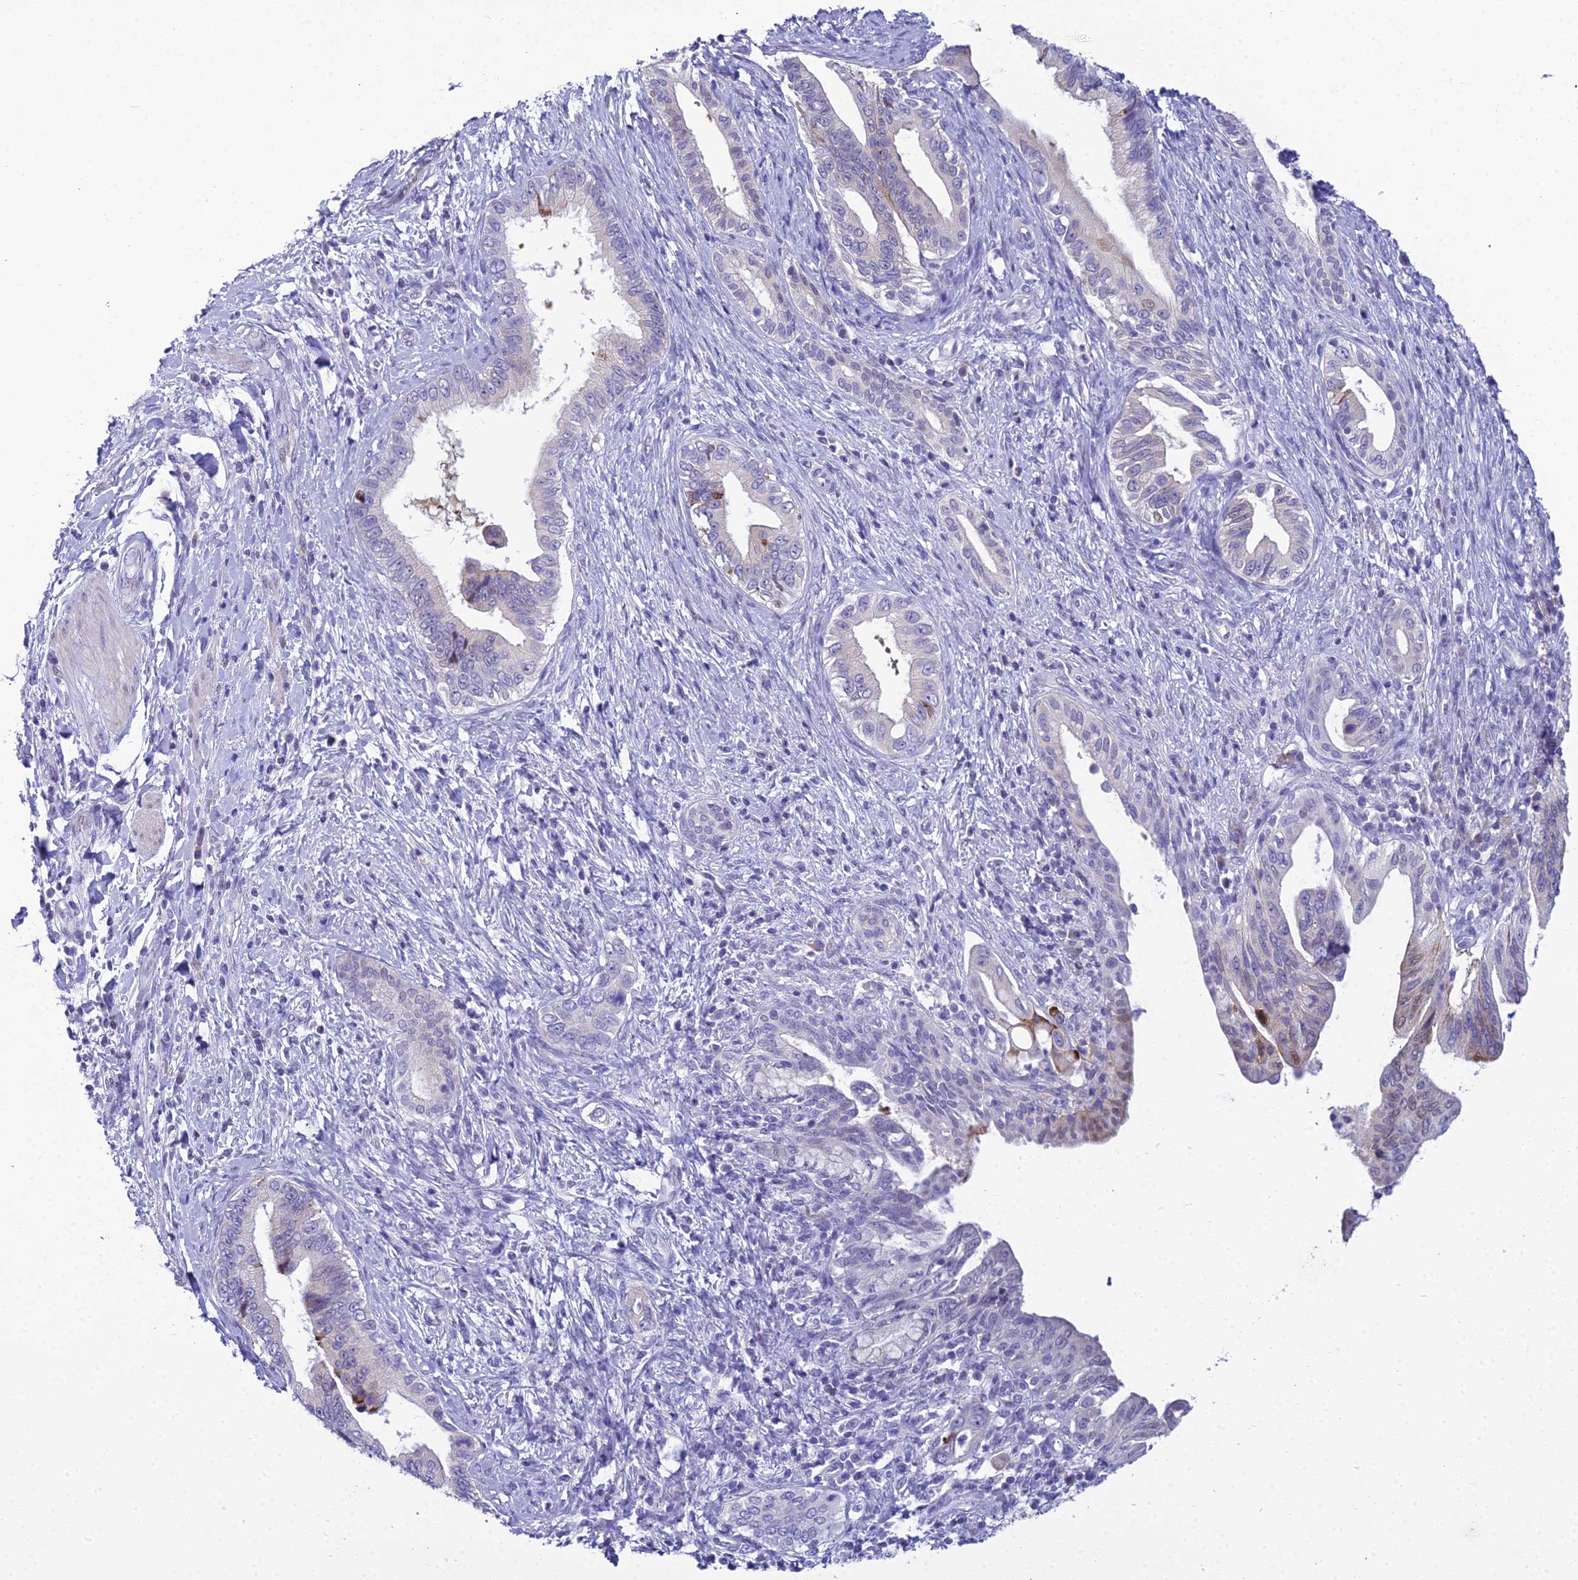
{"staining": {"intensity": "negative", "quantity": "none", "location": "none"}, "tissue": "pancreatic cancer", "cell_type": "Tumor cells", "image_type": "cancer", "snomed": [{"axis": "morphology", "description": "Adenocarcinoma, NOS"}, {"axis": "topography", "description": "Pancreas"}], "caption": "IHC histopathology image of neoplastic tissue: pancreatic cancer stained with DAB (3,3'-diaminobenzidine) displays no significant protein positivity in tumor cells.", "gene": "ZMIZ1", "patient": {"sex": "female", "age": 55}}